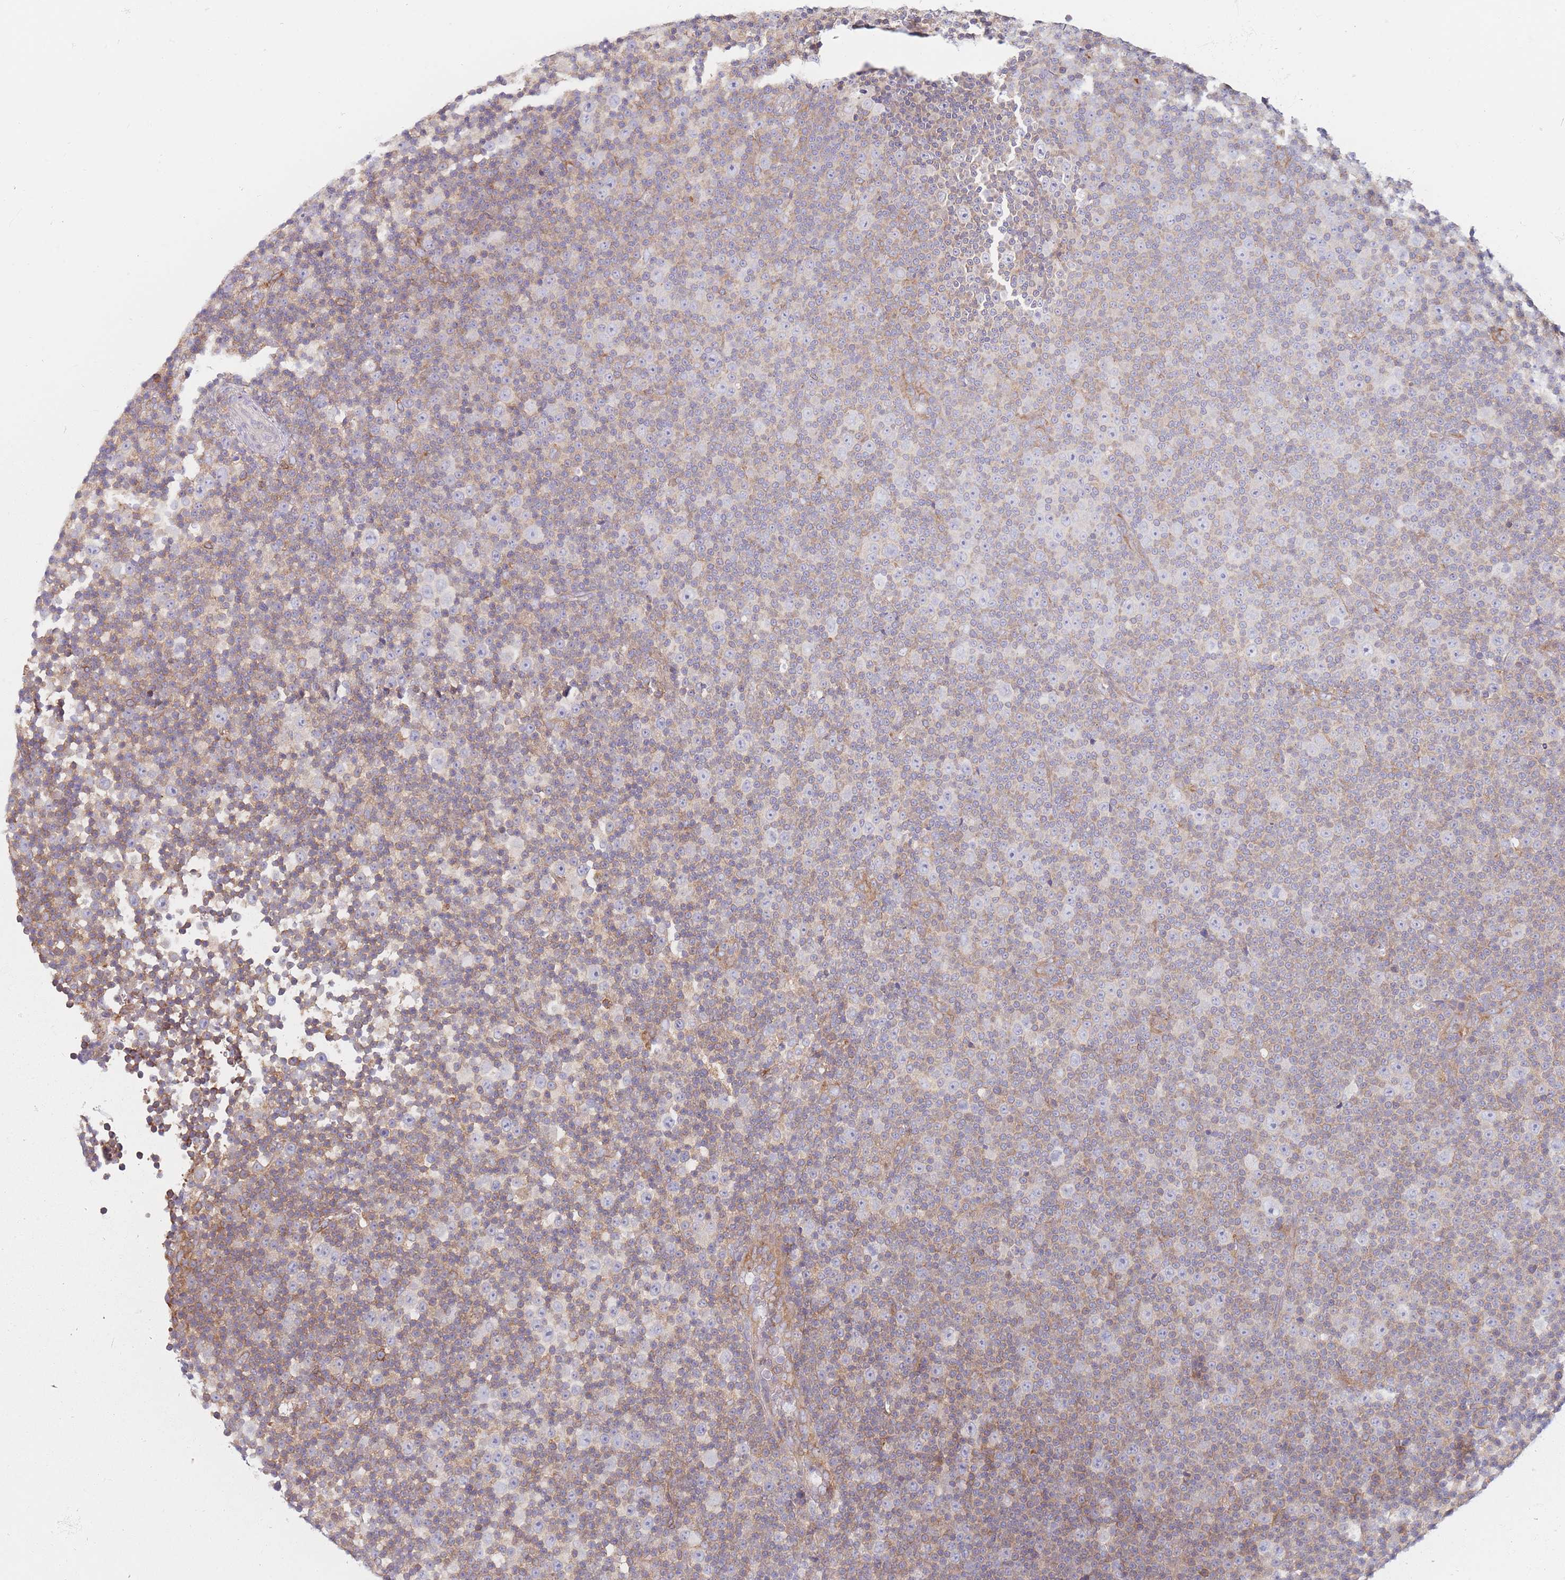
{"staining": {"intensity": "weak", "quantity": "25%-75%", "location": "cytoplasmic/membranous"}, "tissue": "lymphoma", "cell_type": "Tumor cells", "image_type": "cancer", "snomed": [{"axis": "morphology", "description": "Malignant lymphoma, non-Hodgkin's type, Low grade"}, {"axis": "topography", "description": "Lymph node"}], "caption": "Low-grade malignant lymphoma, non-Hodgkin's type stained for a protein reveals weak cytoplasmic/membranous positivity in tumor cells.", "gene": "MAP1S", "patient": {"sex": "female", "age": 67}}